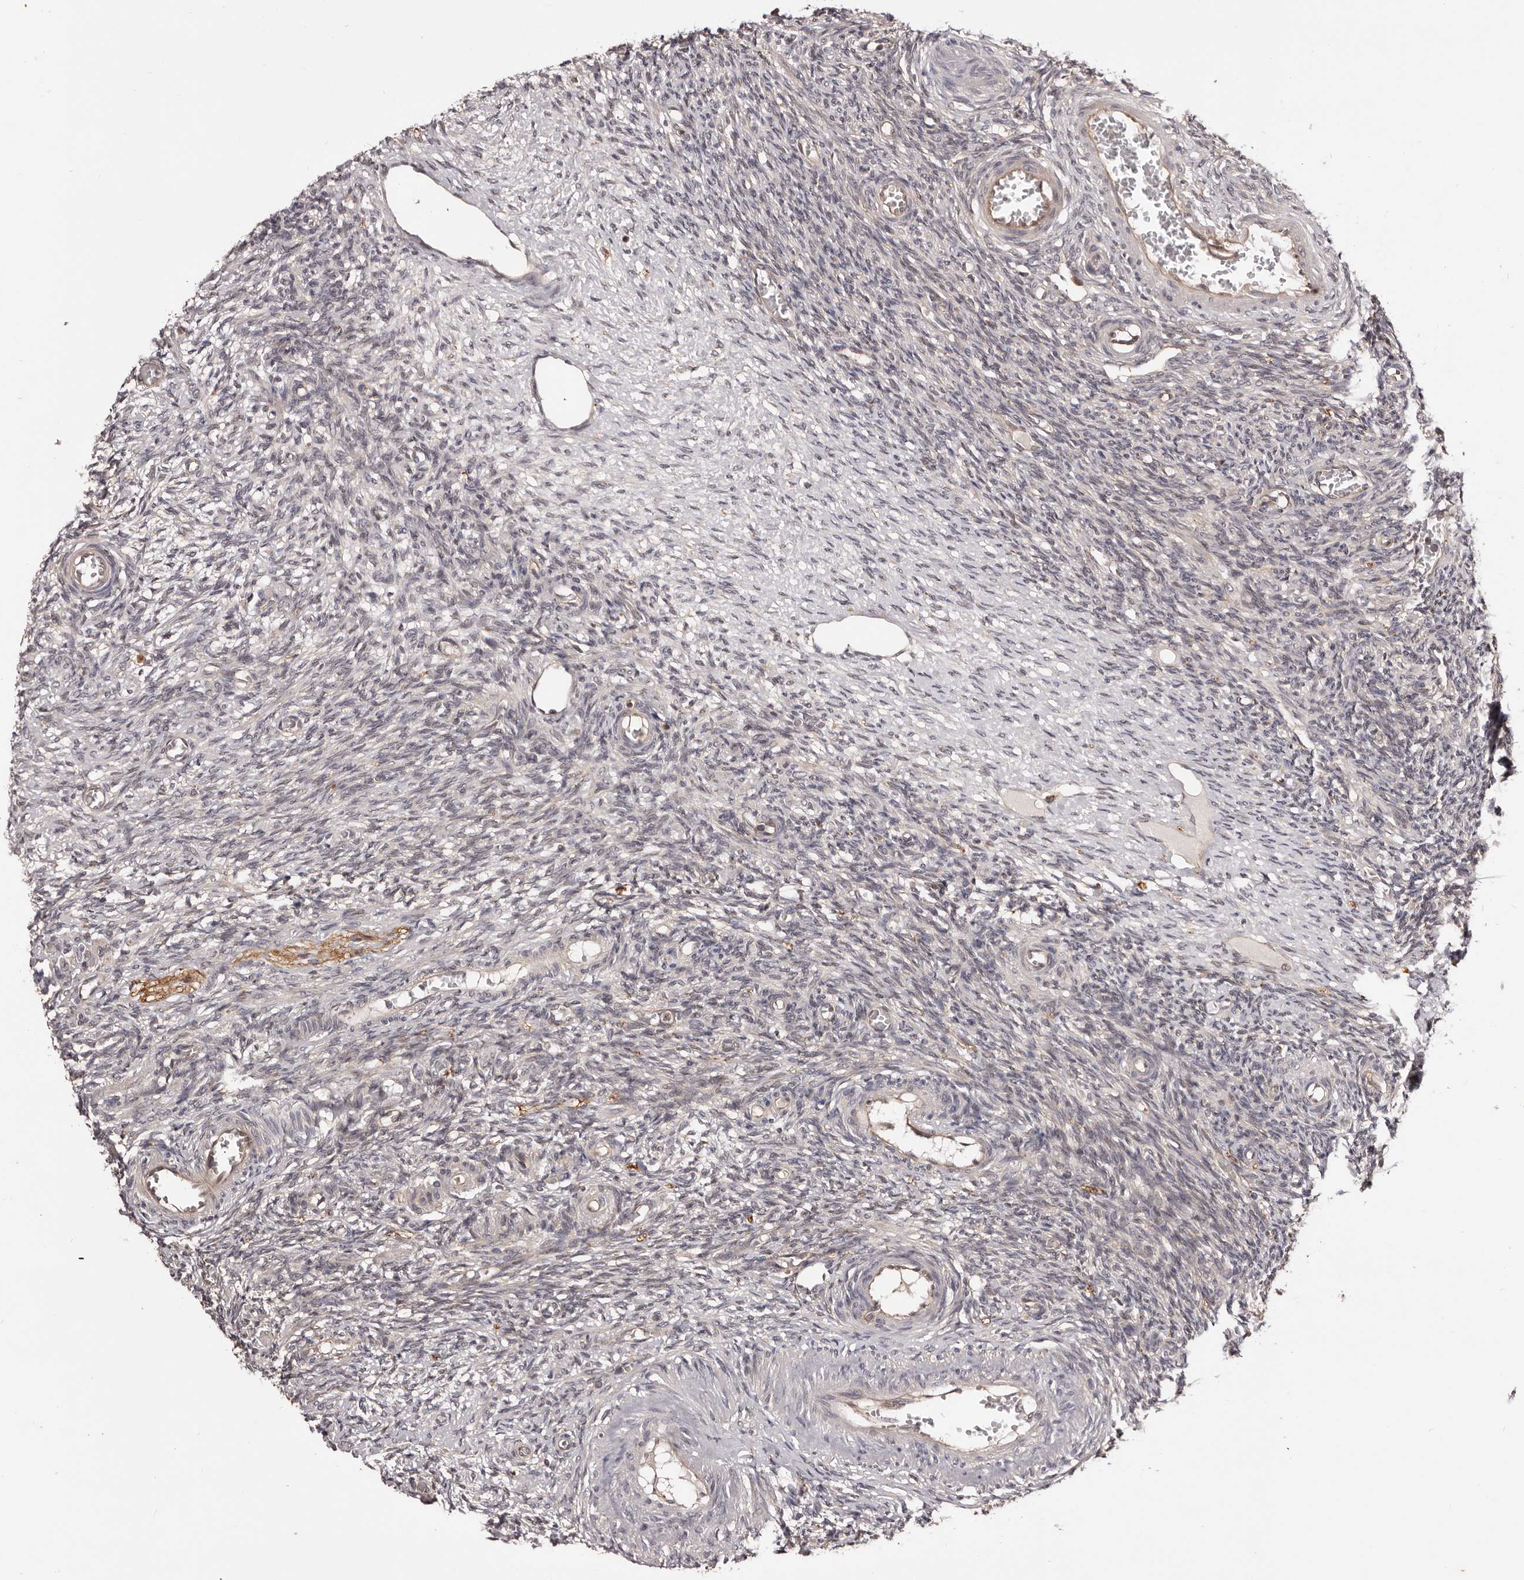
{"staining": {"intensity": "weak", "quantity": "25%-75%", "location": "cytoplasmic/membranous"}, "tissue": "ovary", "cell_type": "Ovarian stroma cells", "image_type": "normal", "snomed": [{"axis": "morphology", "description": "Normal tissue, NOS"}, {"axis": "topography", "description": "Ovary"}], "caption": "A micrograph of ovary stained for a protein demonstrates weak cytoplasmic/membranous brown staining in ovarian stroma cells. The protein is shown in brown color, while the nuclei are stained blue.", "gene": "MDP1", "patient": {"sex": "female", "age": 27}}